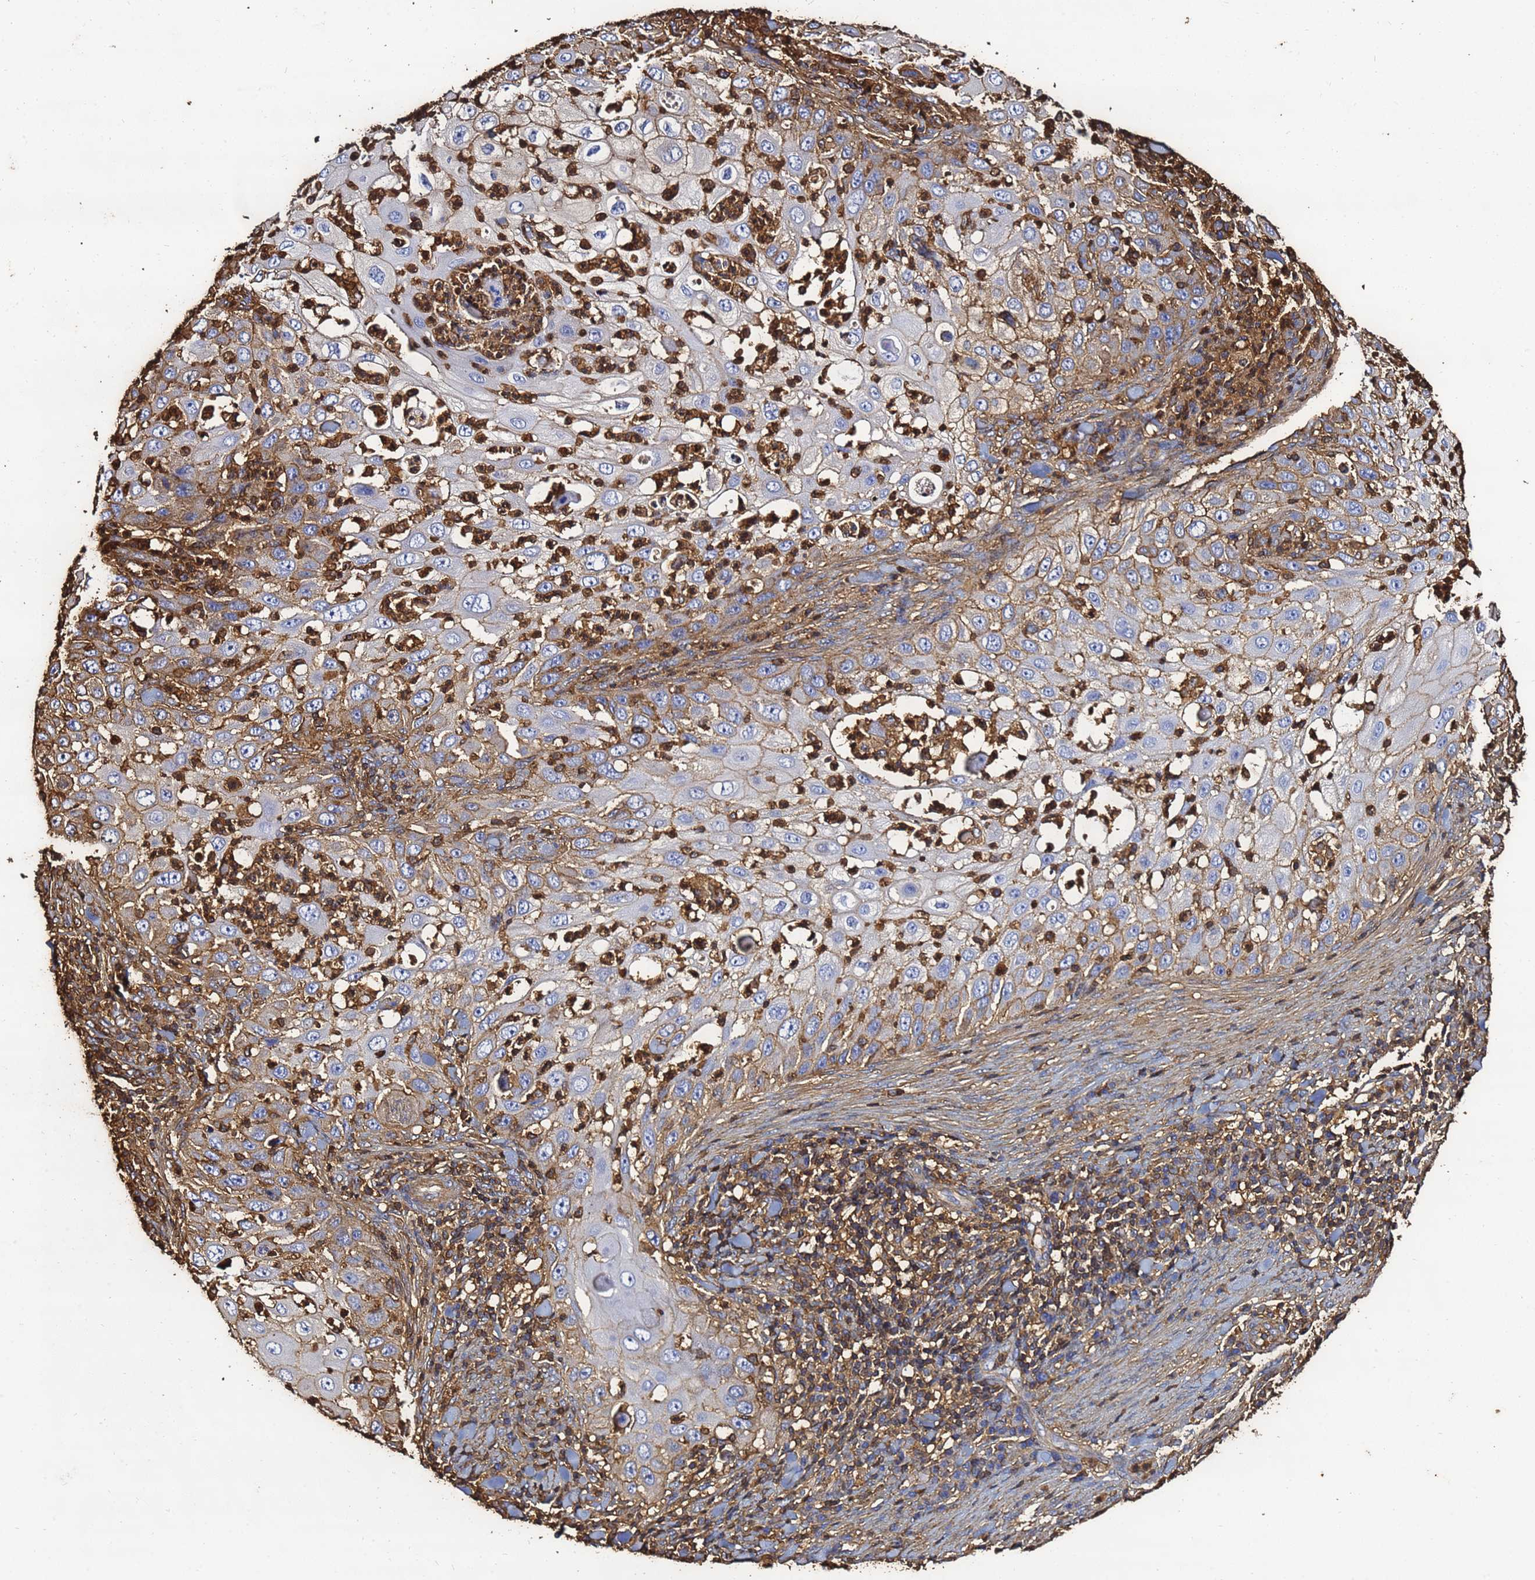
{"staining": {"intensity": "moderate", "quantity": "25%-75%", "location": "cytoplasmic/membranous"}, "tissue": "skin cancer", "cell_type": "Tumor cells", "image_type": "cancer", "snomed": [{"axis": "morphology", "description": "Squamous cell carcinoma, NOS"}, {"axis": "topography", "description": "Skin"}], "caption": "IHC (DAB) staining of human skin cancer exhibits moderate cytoplasmic/membranous protein expression in approximately 25%-75% of tumor cells.", "gene": "ACTB", "patient": {"sex": "female", "age": 44}}